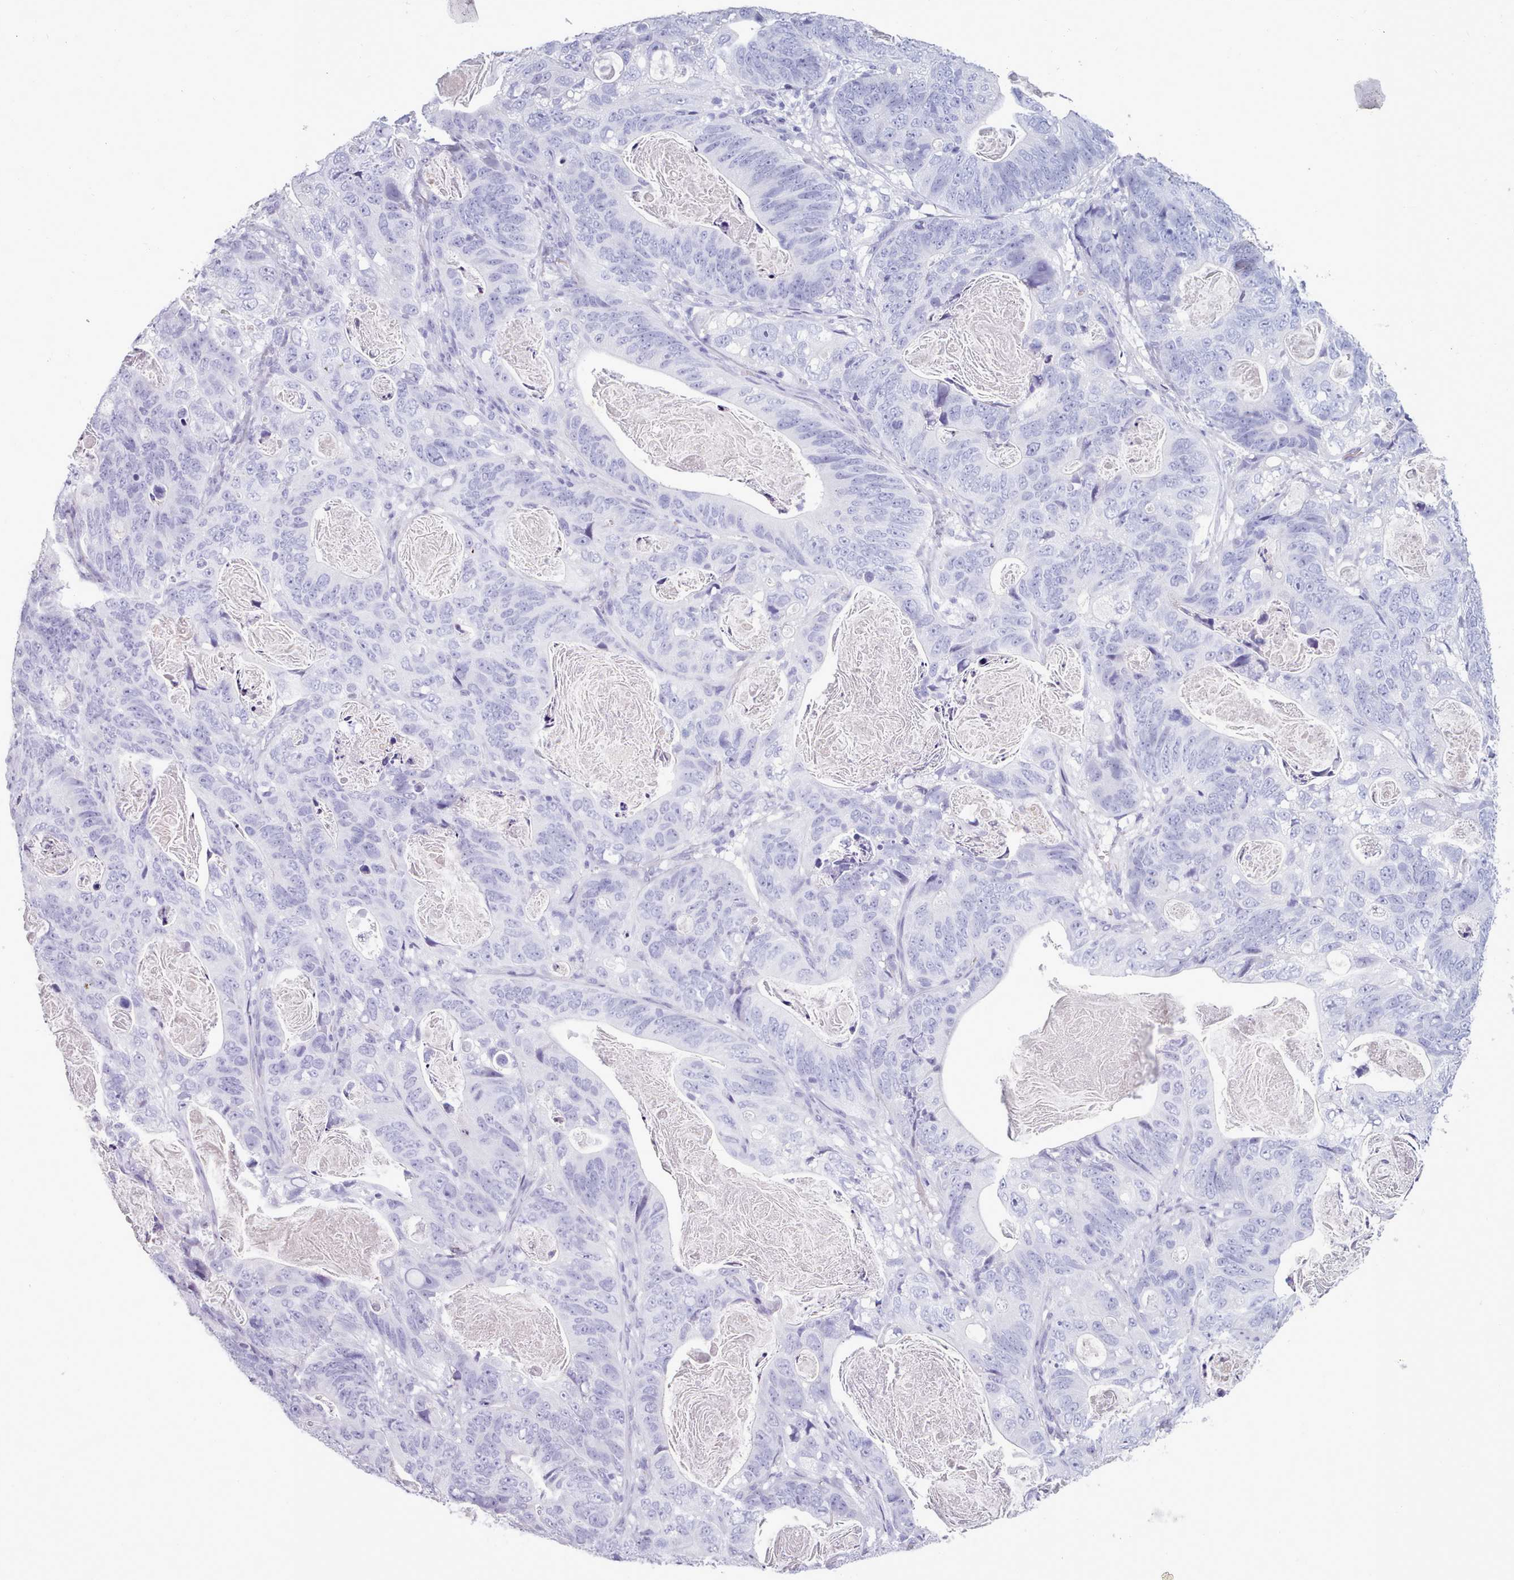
{"staining": {"intensity": "negative", "quantity": "none", "location": "none"}, "tissue": "stomach cancer", "cell_type": "Tumor cells", "image_type": "cancer", "snomed": [{"axis": "morphology", "description": "Normal tissue, NOS"}, {"axis": "morphology", "description": "Adenocarcinoma, NOS"}, {"axis": "topography", "description": "Stomach"}], "caption": "There is no significant staining in tumor cells of stomach cancer (adenocarcinoma). The staining is performed using DAB (3,3'-diaminobenzidine) brown chromogen with nuclei counter-stained in using hematoxylin.", "gene": "ZNF43", "patient": {"sex": "female", "age": 89}}